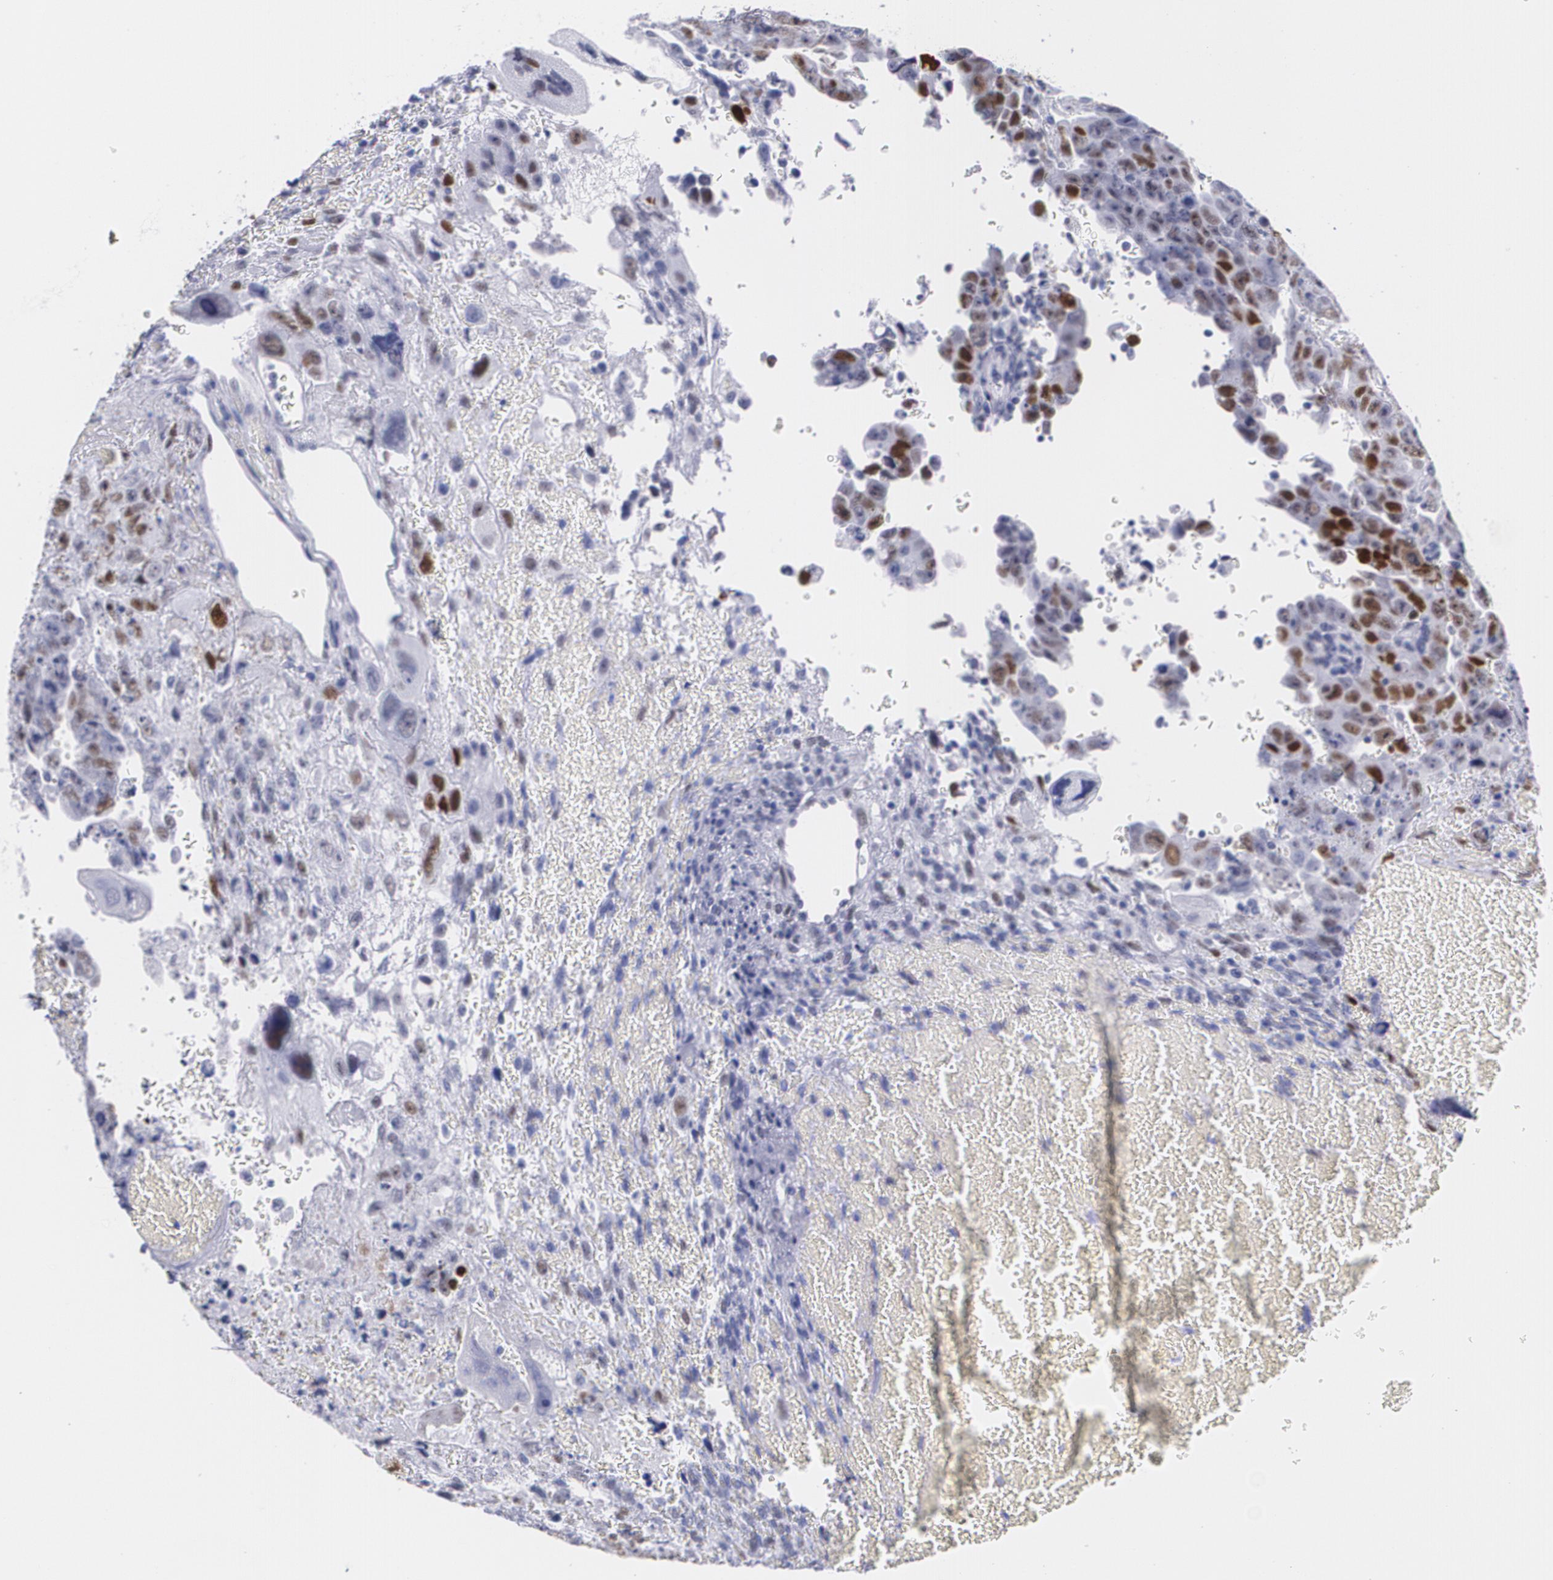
{"staining": {"intensity": "moderate", "quantity": "25%-75%", "location": "nuclear"}, "tissue": "testis cancer", "cell_type": "Tumor cells", "image_type": "cancer", "snomed": [{"axis": "morphology", "description": "Carcinoma, Embryonal, NOS"}, {"axis": "topography", "description": "Testis"}], "caption": "This is an image of immunohistochemistry (IHC) staining of testis cancer (embryonal carcinoma), which shows moderate expression in the nuclear of tumor cells.", "gene": "TP53", "patient": {"sex": "male", "age": 28}}